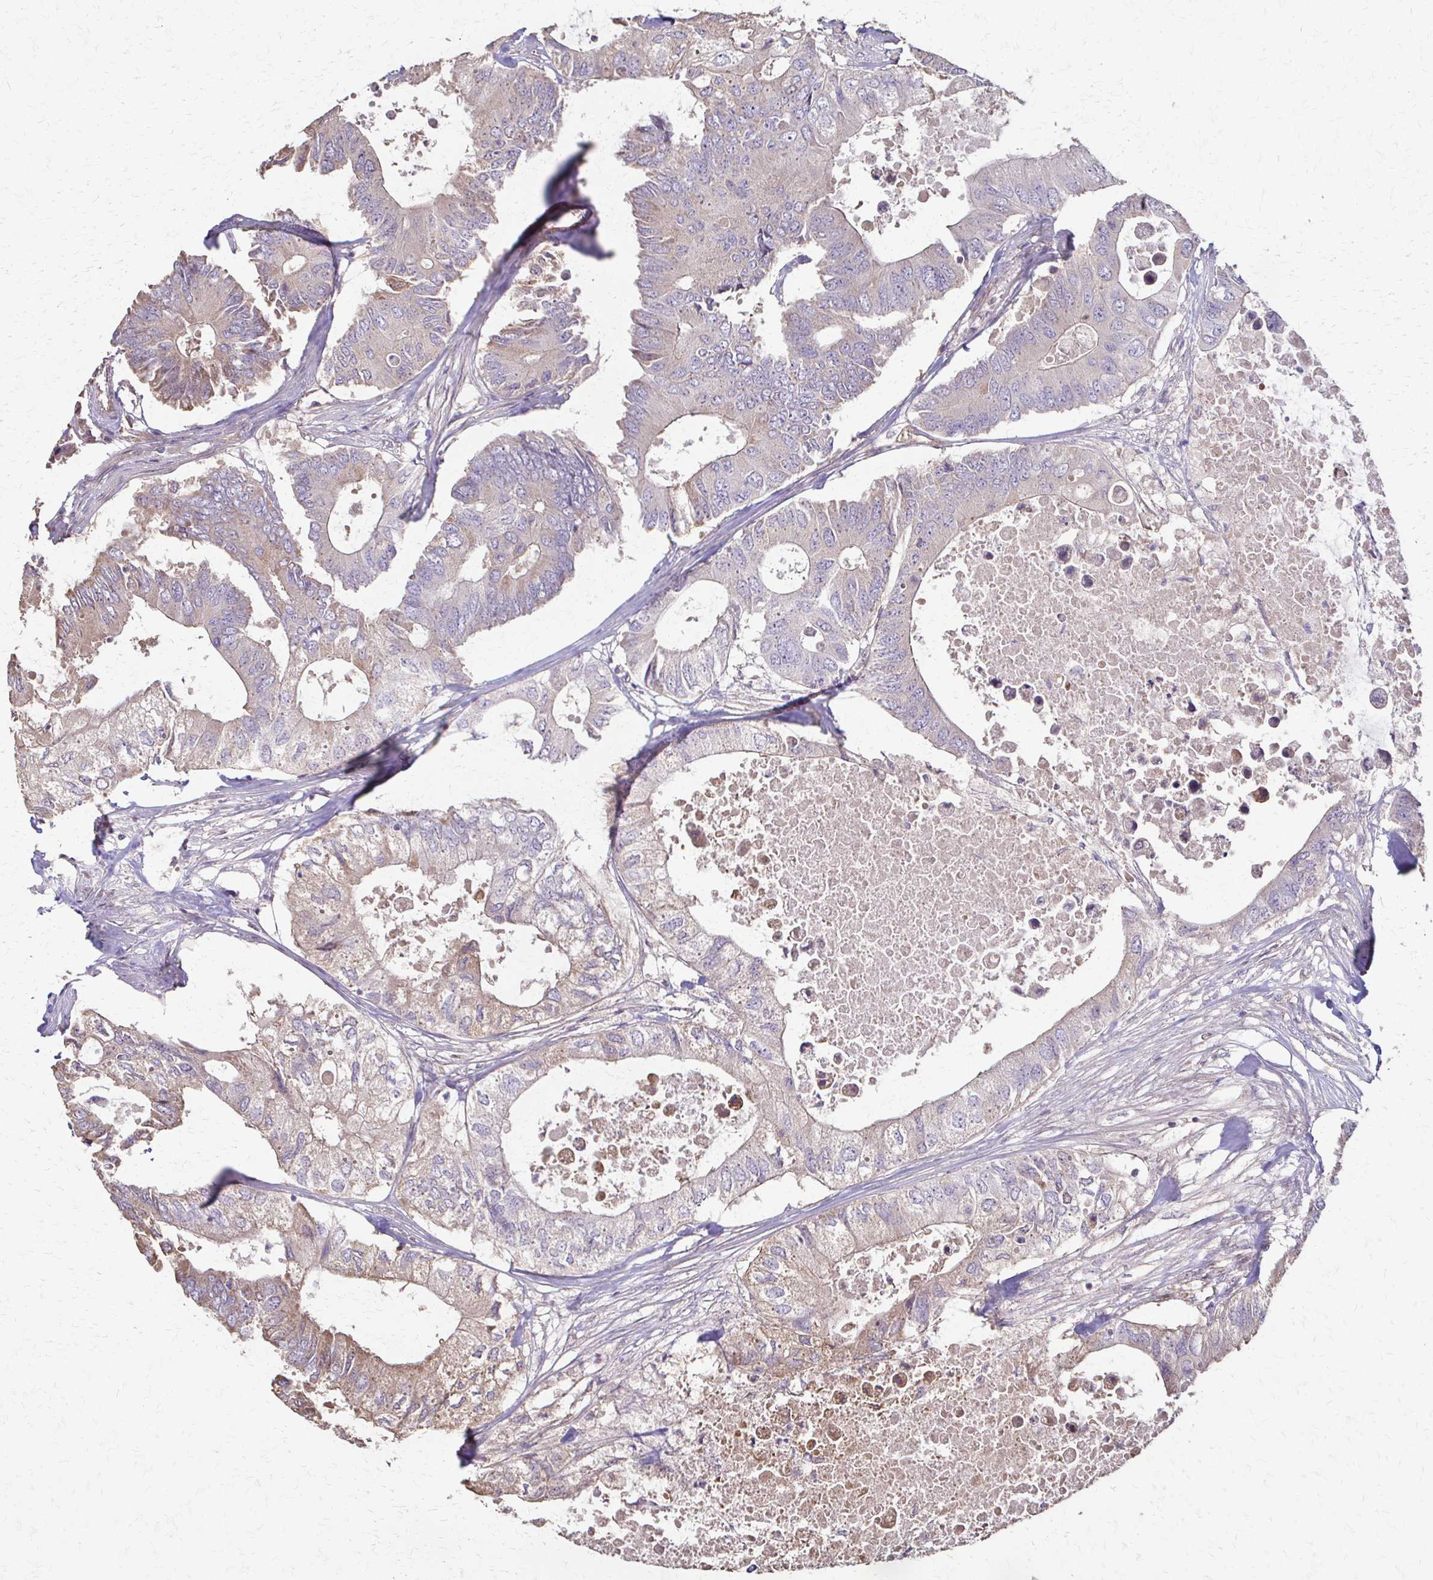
{"staining": {"intensity": "weak", "quantity": ">75%", "location": "cytoplasmic/membranous"}, "tissue": "colorectal cancer", "cell_type": "Tumor cells", "image_type": "cancer", "snomed": [{"axis": "morphology", "description": "Adenocarcinoma, NOS"}, {"axis": "topography", "description": "Colon"}], "caption": "Immunohistochemical staining of human colorectal cancer exhibits low levels of weak cytoplasmic/membranous staining in approximately >75% of tumor cells.", "gene": "IL18BP", "patient": {"sex": "male", "age": 71}}